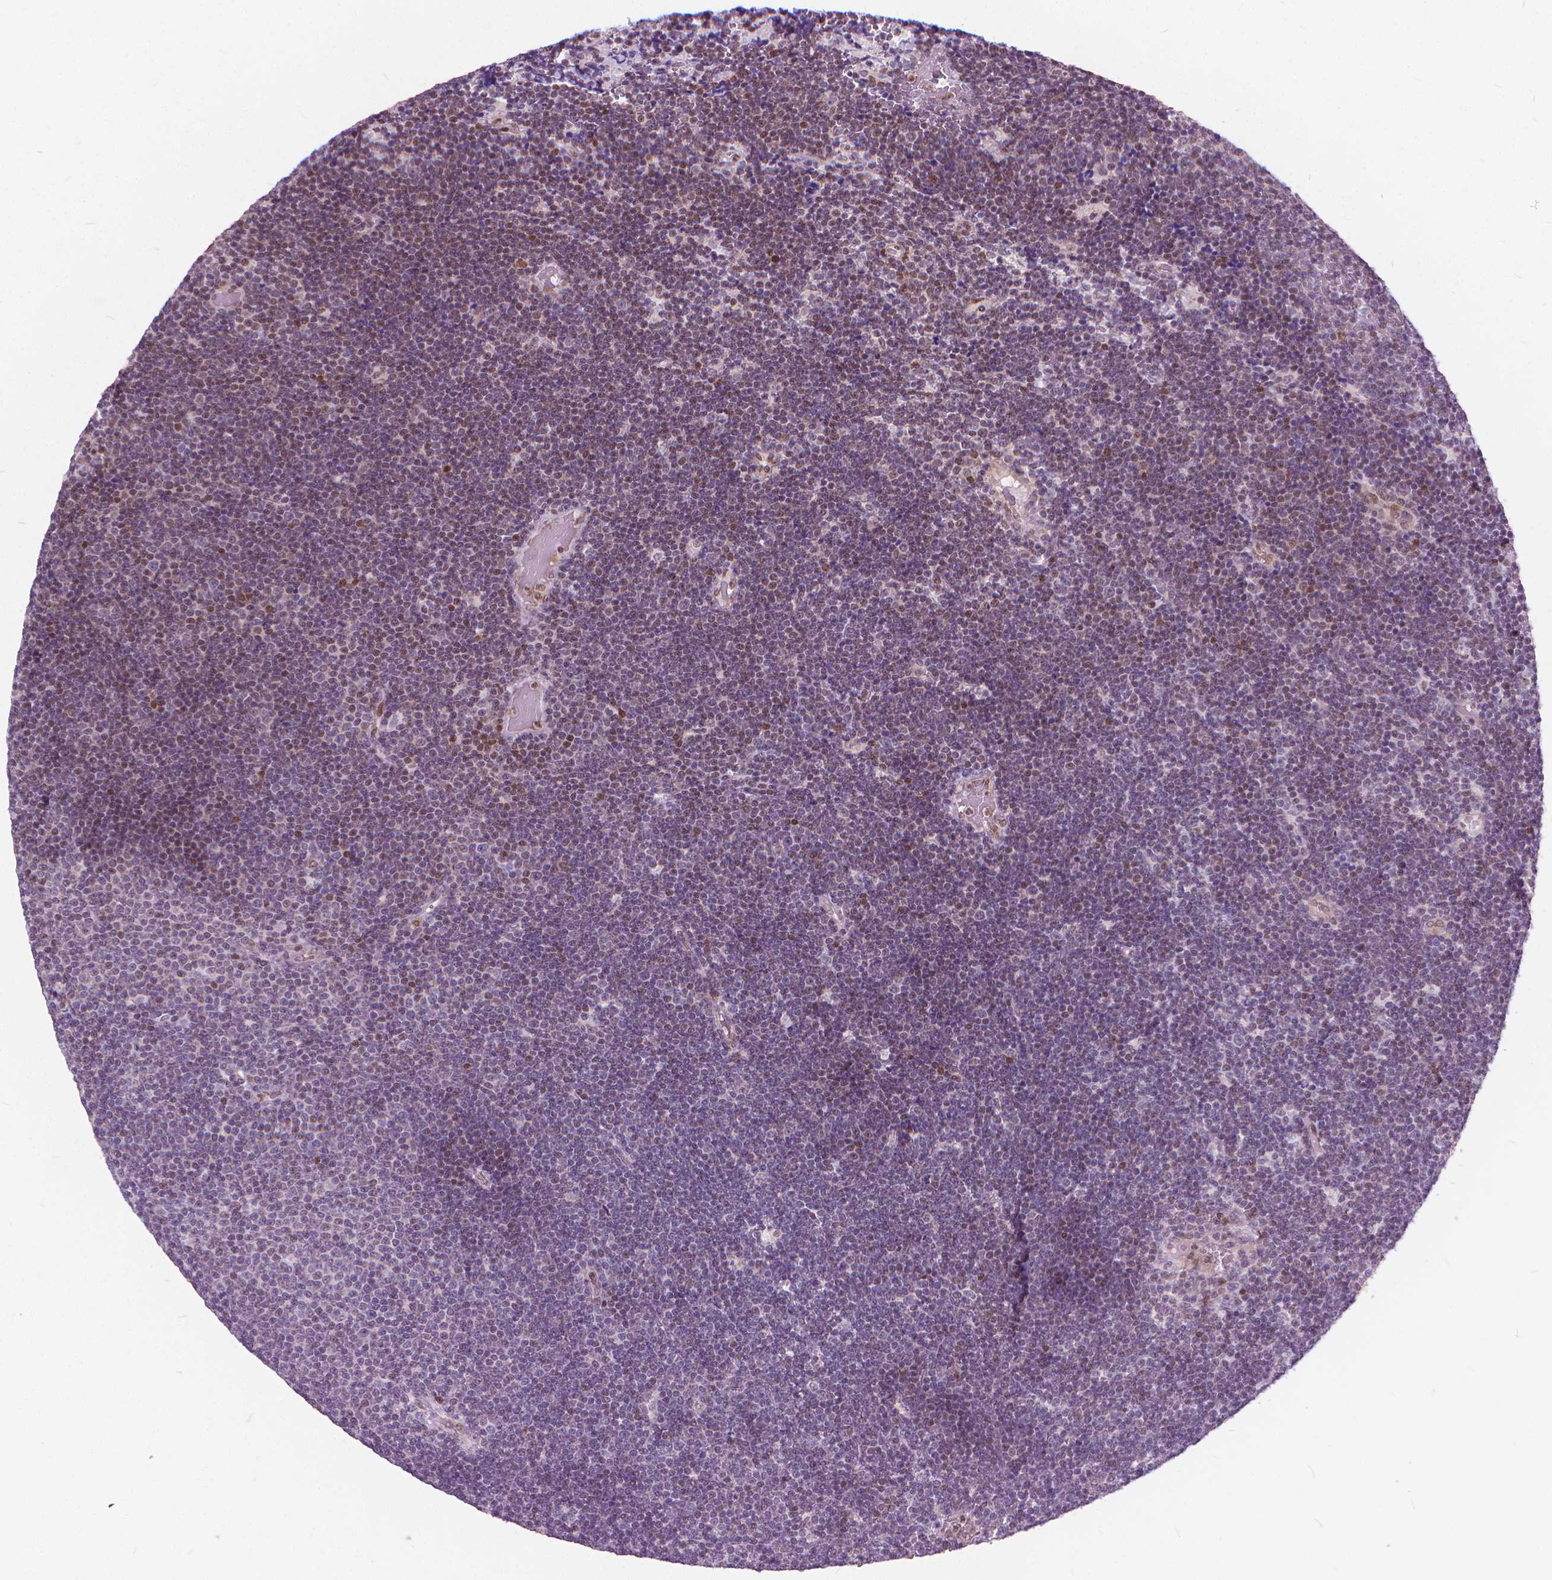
{"staining": {"intensity": "weak", "quantity": "<25%", "location": "nuclear"}, "tissue": "lymphoma", "cell_type": "Tumor cells", "image_type": "cancer", "snomed": [{"axis": "morphology", "description": "Malignant lymphoma, non-Hodgkin's type, Low grade"}, {"axis": "topography", "description": "Brain"}], "caption": "The IHC micrograph has no significant positivity in tumor cells of low-grade malignant lymphoma, non-Hodgkin's type tissue.", "gene": "STAT5B", "patient": {"sex": "female", "age": 66}}